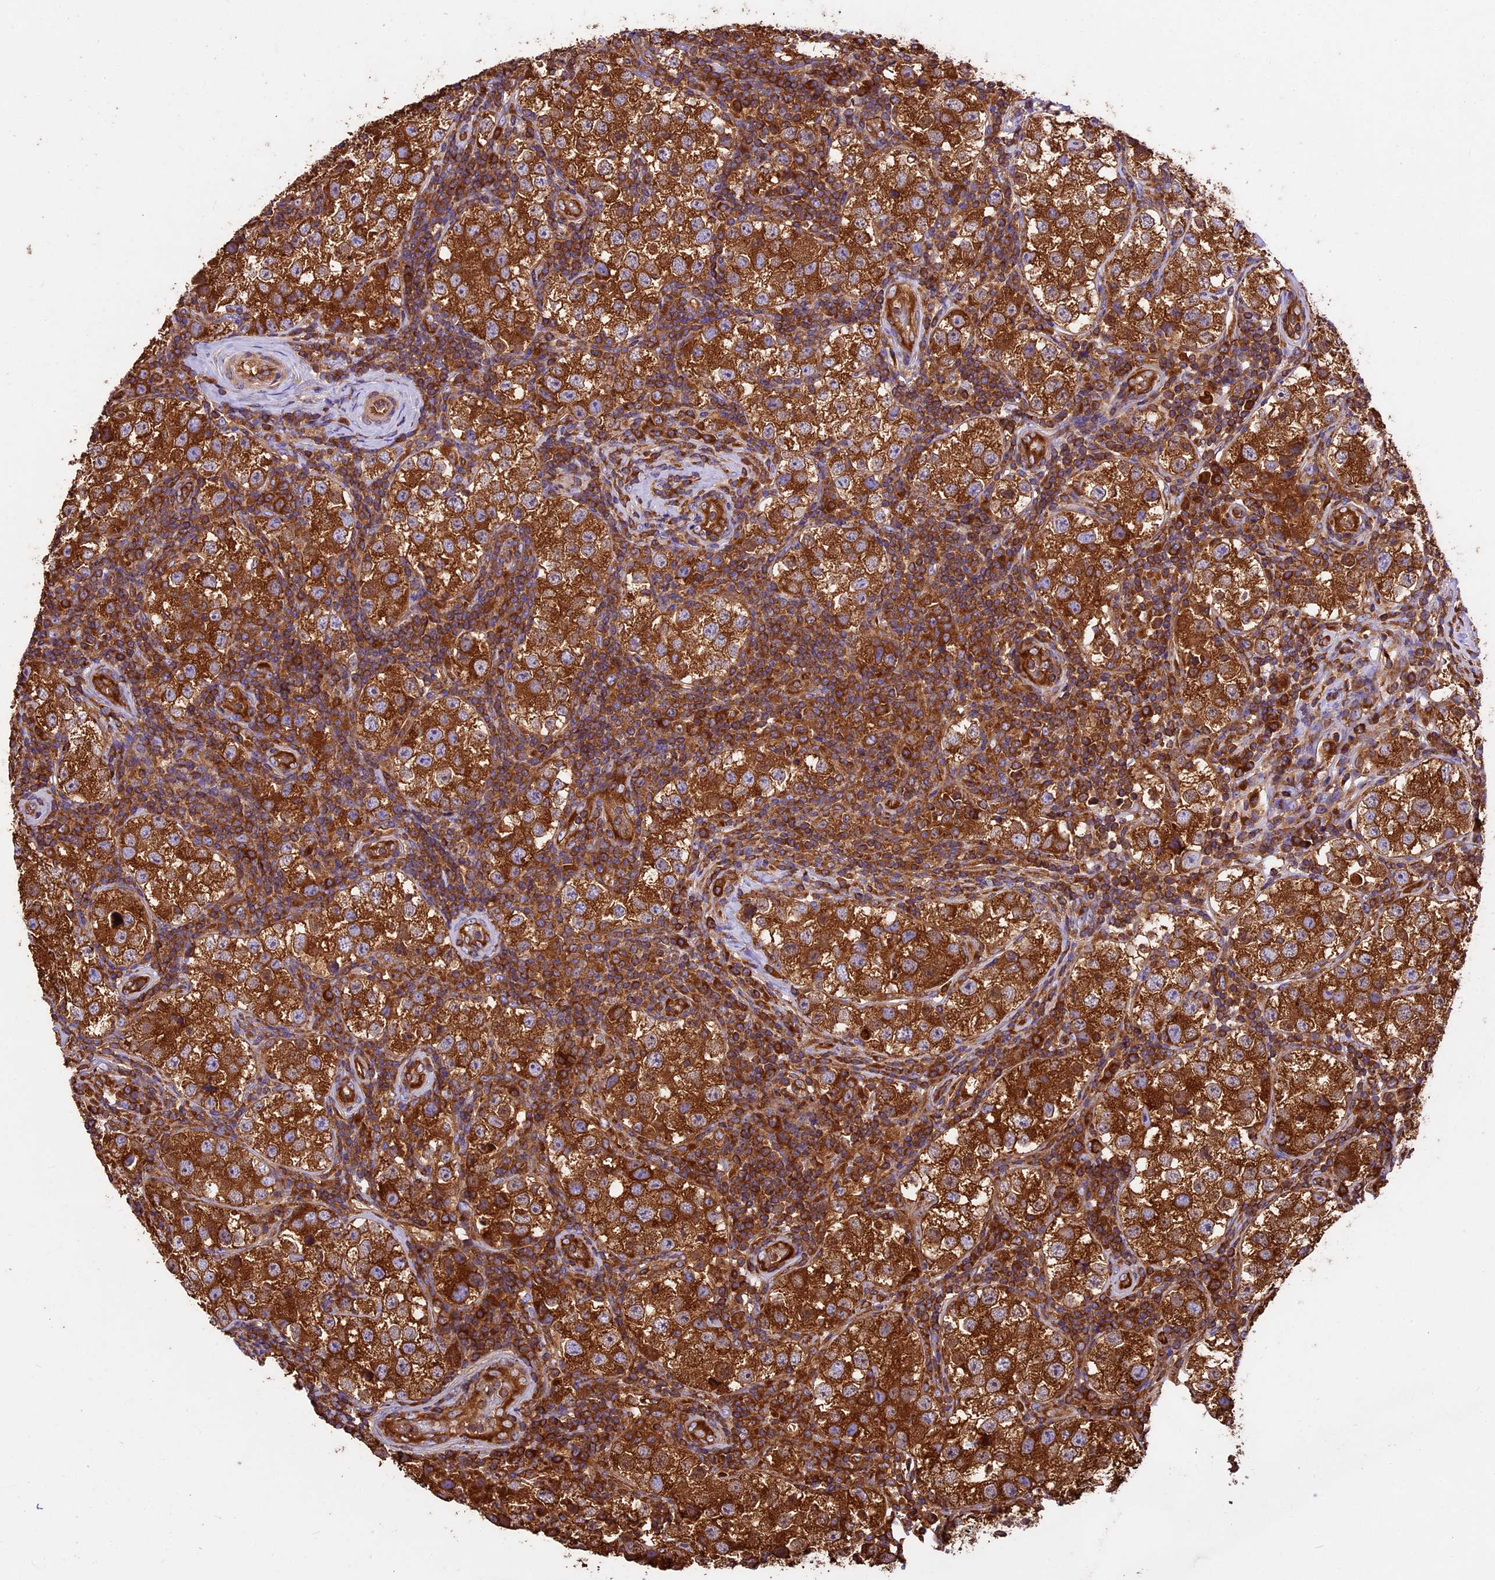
{"staining": {"intensity": "strong", "quantity": ">75%", "location": "cytoplasmic/membranous"}, "tissue": "testis cancer", "cell_type": "Tumor cells", "image_type": "cancer", "snomed": [{"axis": "morphology", "description": "Seminoma, NOS"}, {"axis": "topography", "description": "Testis"}], "caption": "Strong cytoplasmic/membranous protein staining is appreciated in about >75% of tumor cells in seminoma (testis).", "gene": "KARS1", "patient": {"sex": "male", "age": 34}}